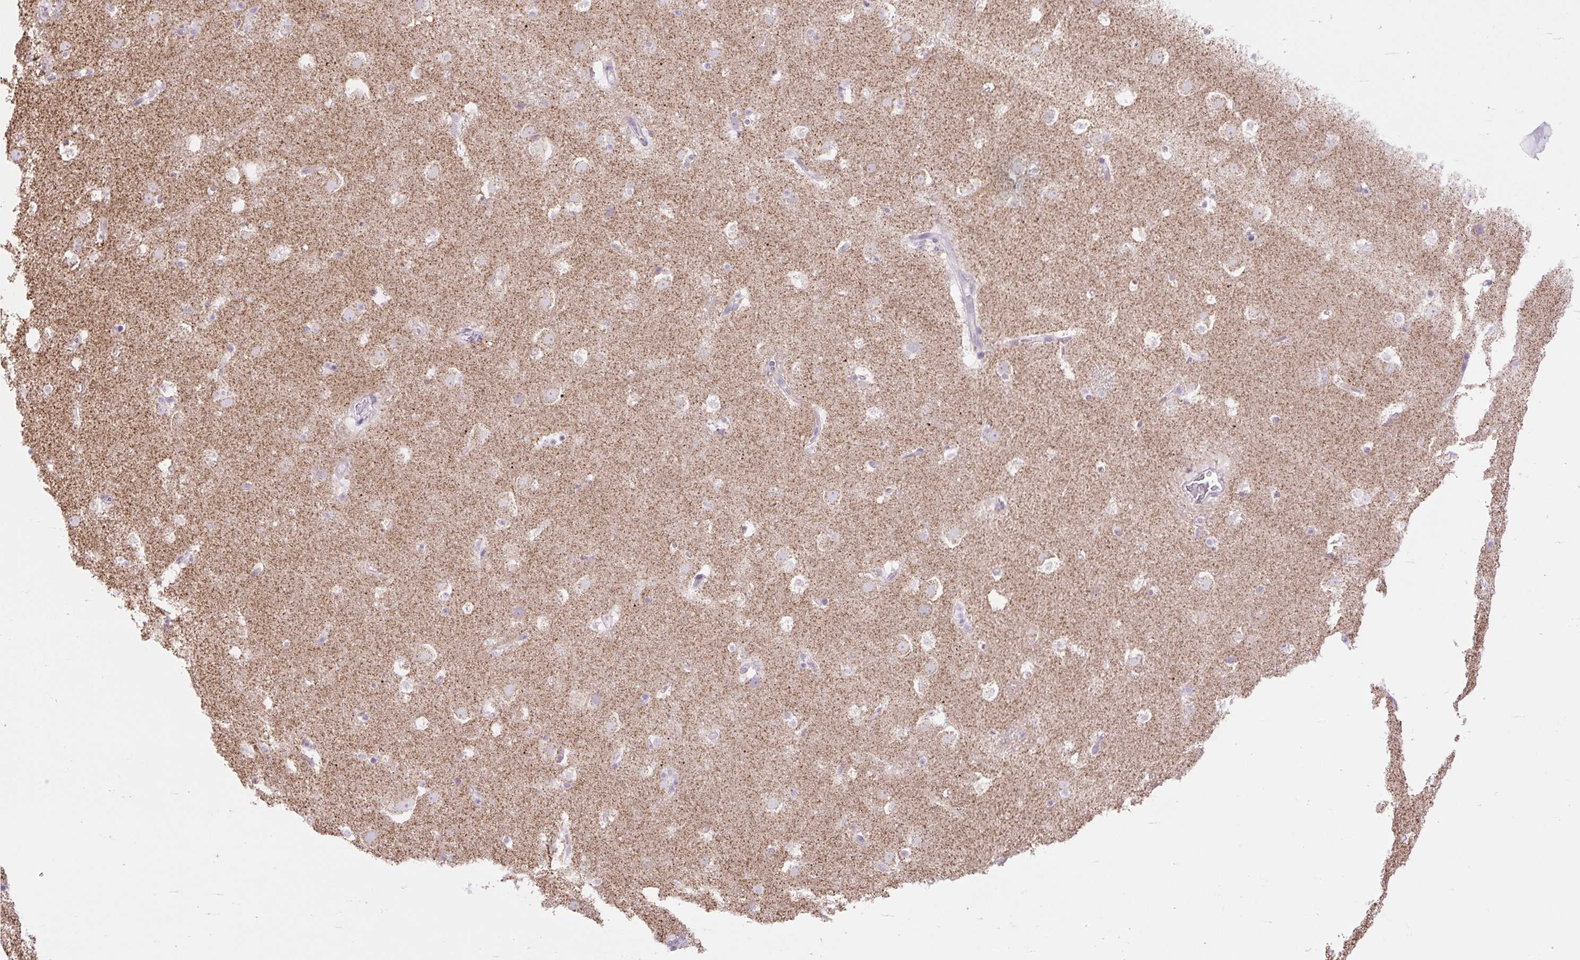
{"staining": {"intensity": "negative", "quantity": "none", "location": "none"}, "tissue": "caudate", "cell_type": "Glial cells", "image_type": "normal", "snomed": [{"axis": "morphology", "description": "Normal tissue, NOS"}, {"axis": "topography", "description": "Lateral ventricle wall"}], "caption": "Immunohistochemistry histopathology image of normal caudate: human caudate stained with DAB (3,3'-diaminobenzidine) exhibits no significant protein expression in glial cells.", "gene": "SCO2", "patient": {"sex": "male", "age": 37}}